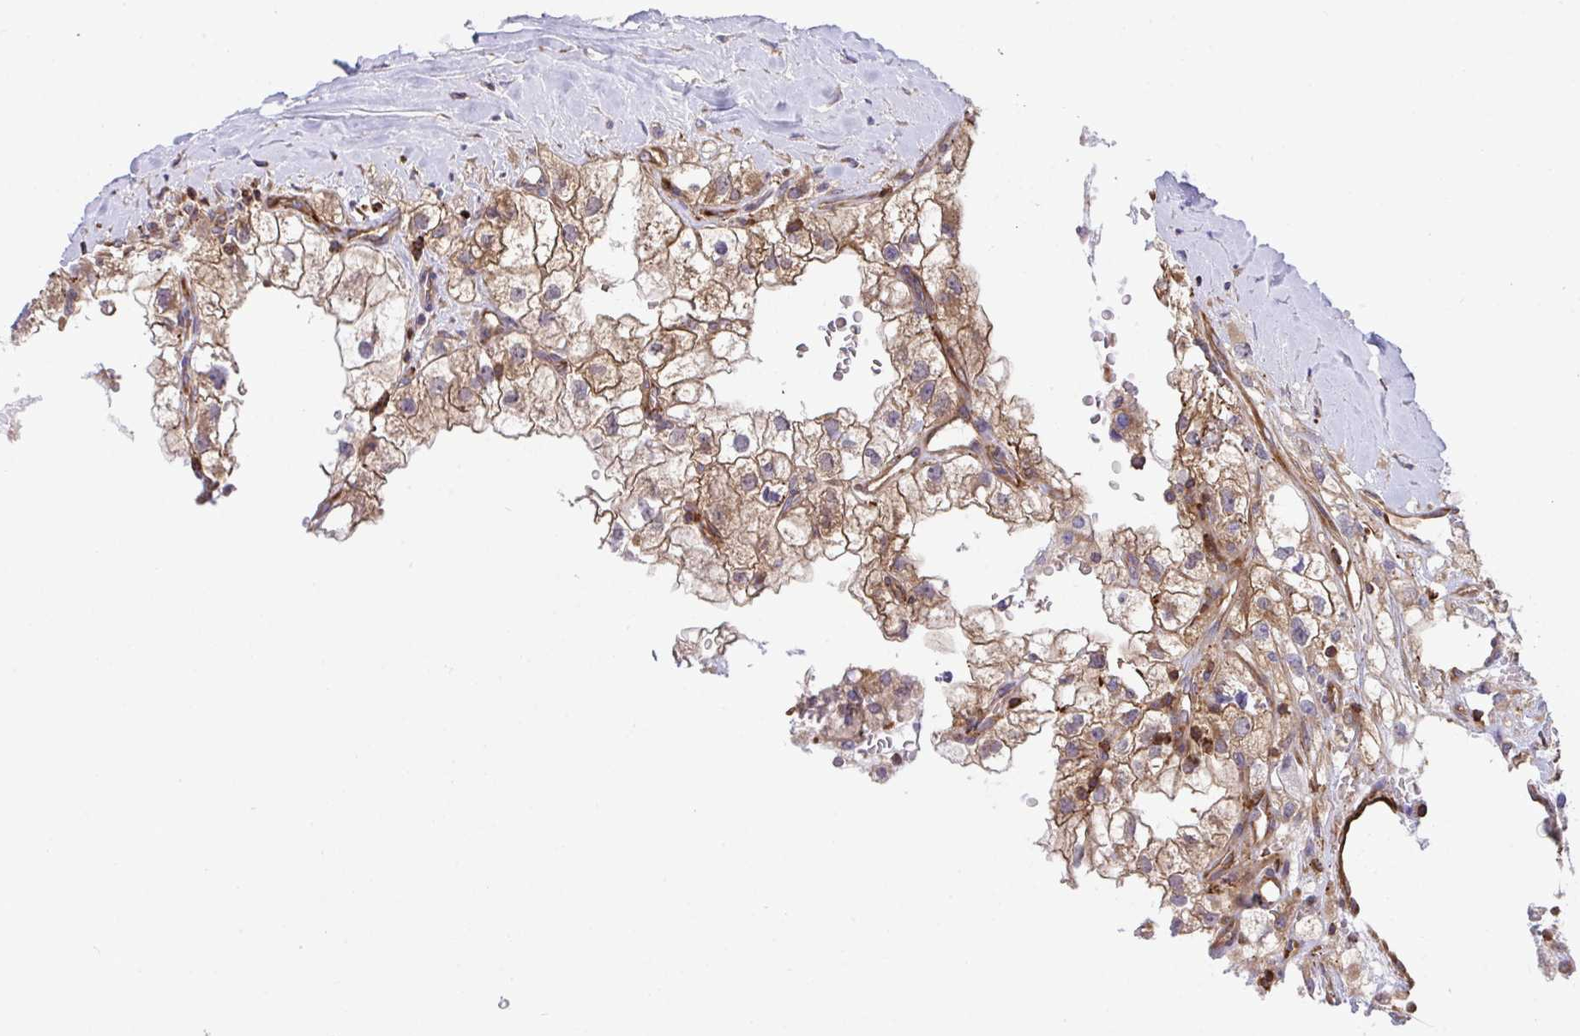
{"staining": {"intensity": "moderate", "quantity": ">75%", "location": "cytoplasmic/membranous"}, "tissue": "renal cancer", "cell_type": "Tumor cells", "image_type": "cancer", "snomed": [{"axis": "morphology", "description": "Adenocarcinoma, NOS"}, {"axis": "topography", "description": "Kidney"}], "caption": "The photomicrograph displays staining of renal adenocarcinoma, revealing moderate cytoplasmic/membranous protein expression (brown color) within tumor cells. The staining is performed using DAB (3,3'-diaminobenzidine) brown chromogen to label protein expression. The nuclei are counter-stained blue using hematoxylin.", "gene": "PPIH", "patient": {"sex": "male", "age": 59}}